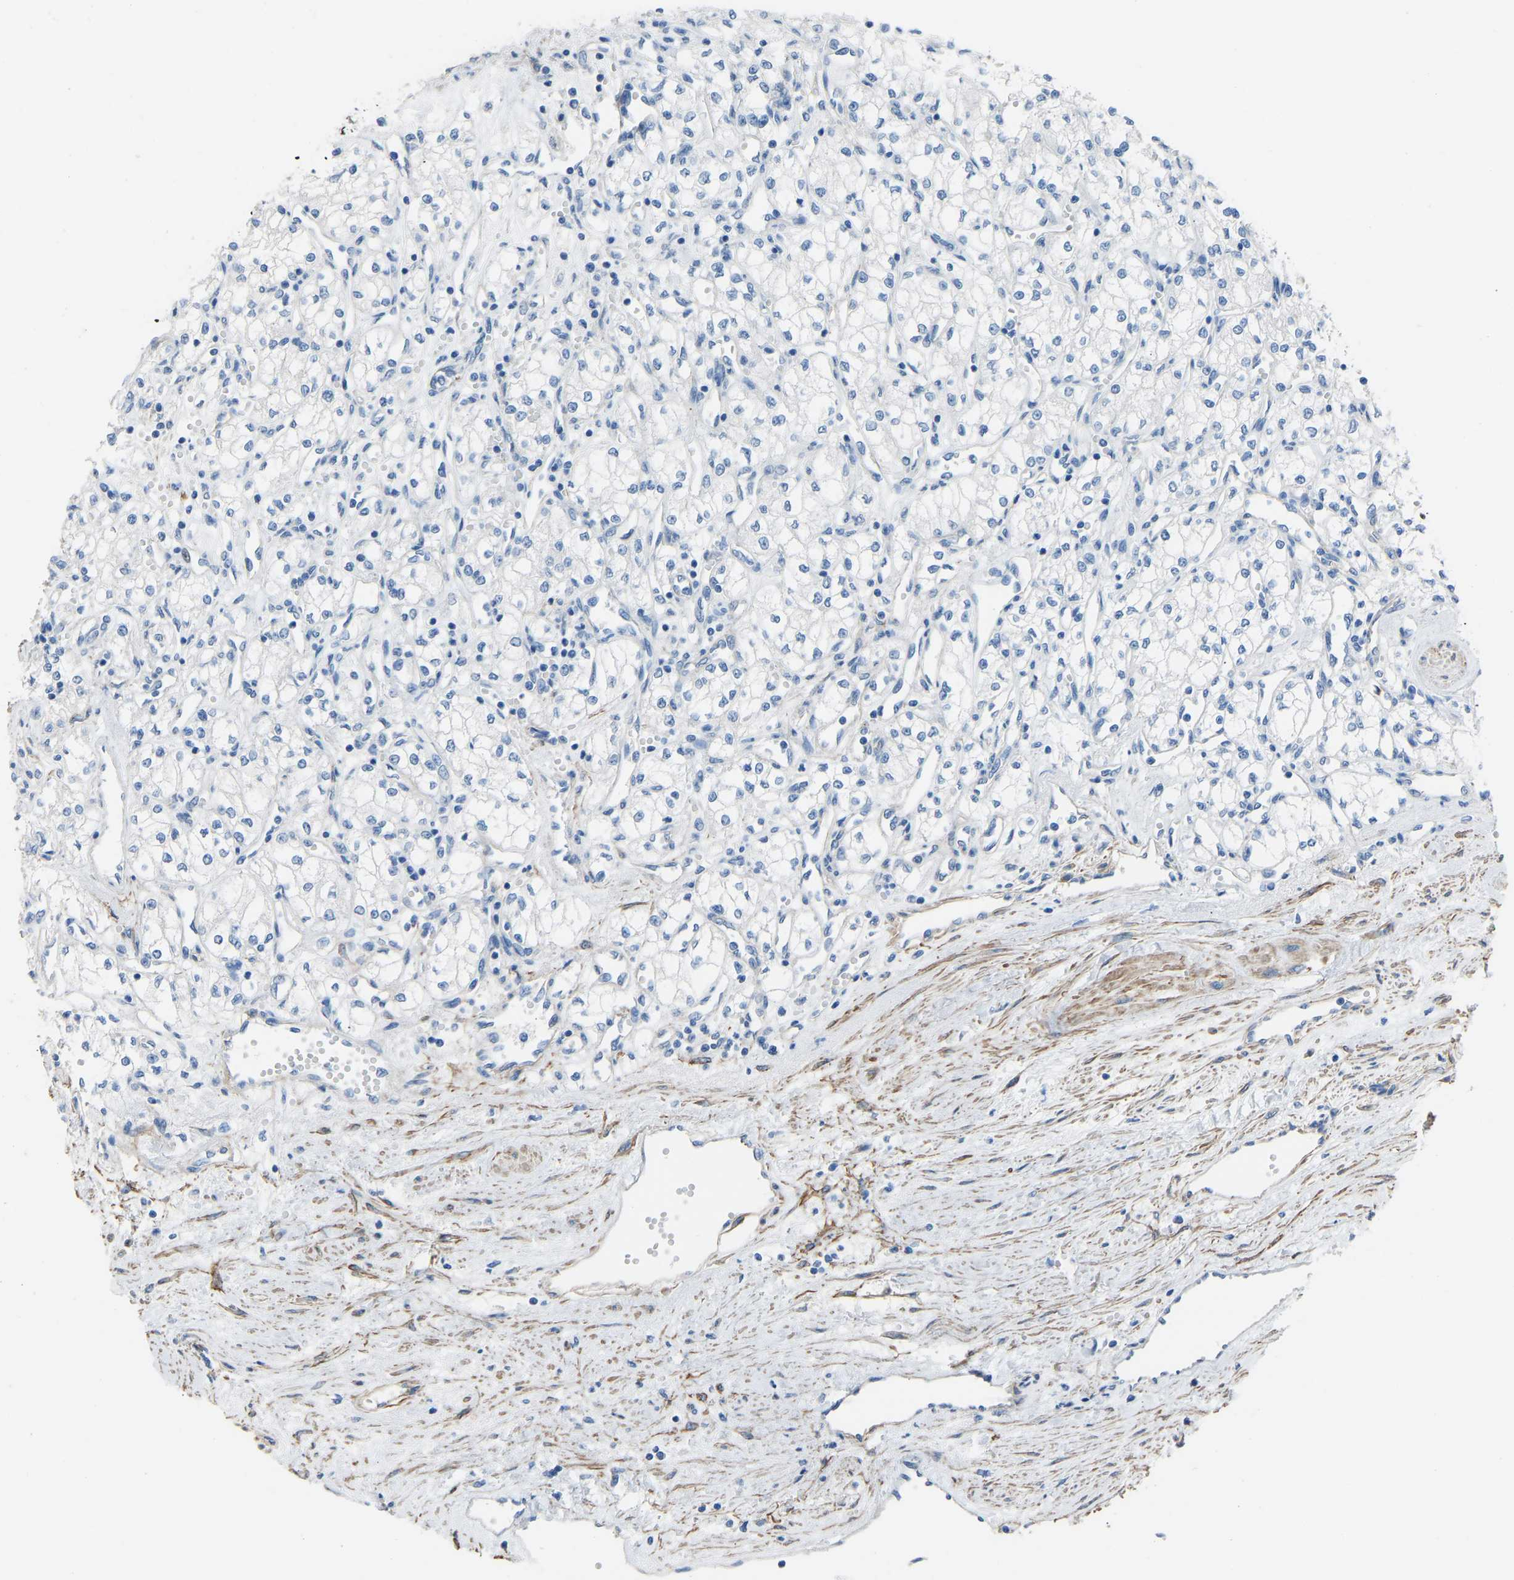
{"staining": {"intensity": "negative", "quantity": "none", "location": "none"}, "tissue": "renal cancer", "cell_type": "Tumor cells", "image_type": "cancer", "snomed": [{"axis": "morphology", "description": "Adenocarcinoma, NOS"}, {"axis": "topography", "description": "Kidney"}], "caption": "This is a histopathology image of immunohistochemistry staining of renal cancer (adenocarcinoma), which shows no staining in tumor cells.", "gene": "MYH10", "patient": {"sex": "male", "age": 59}}